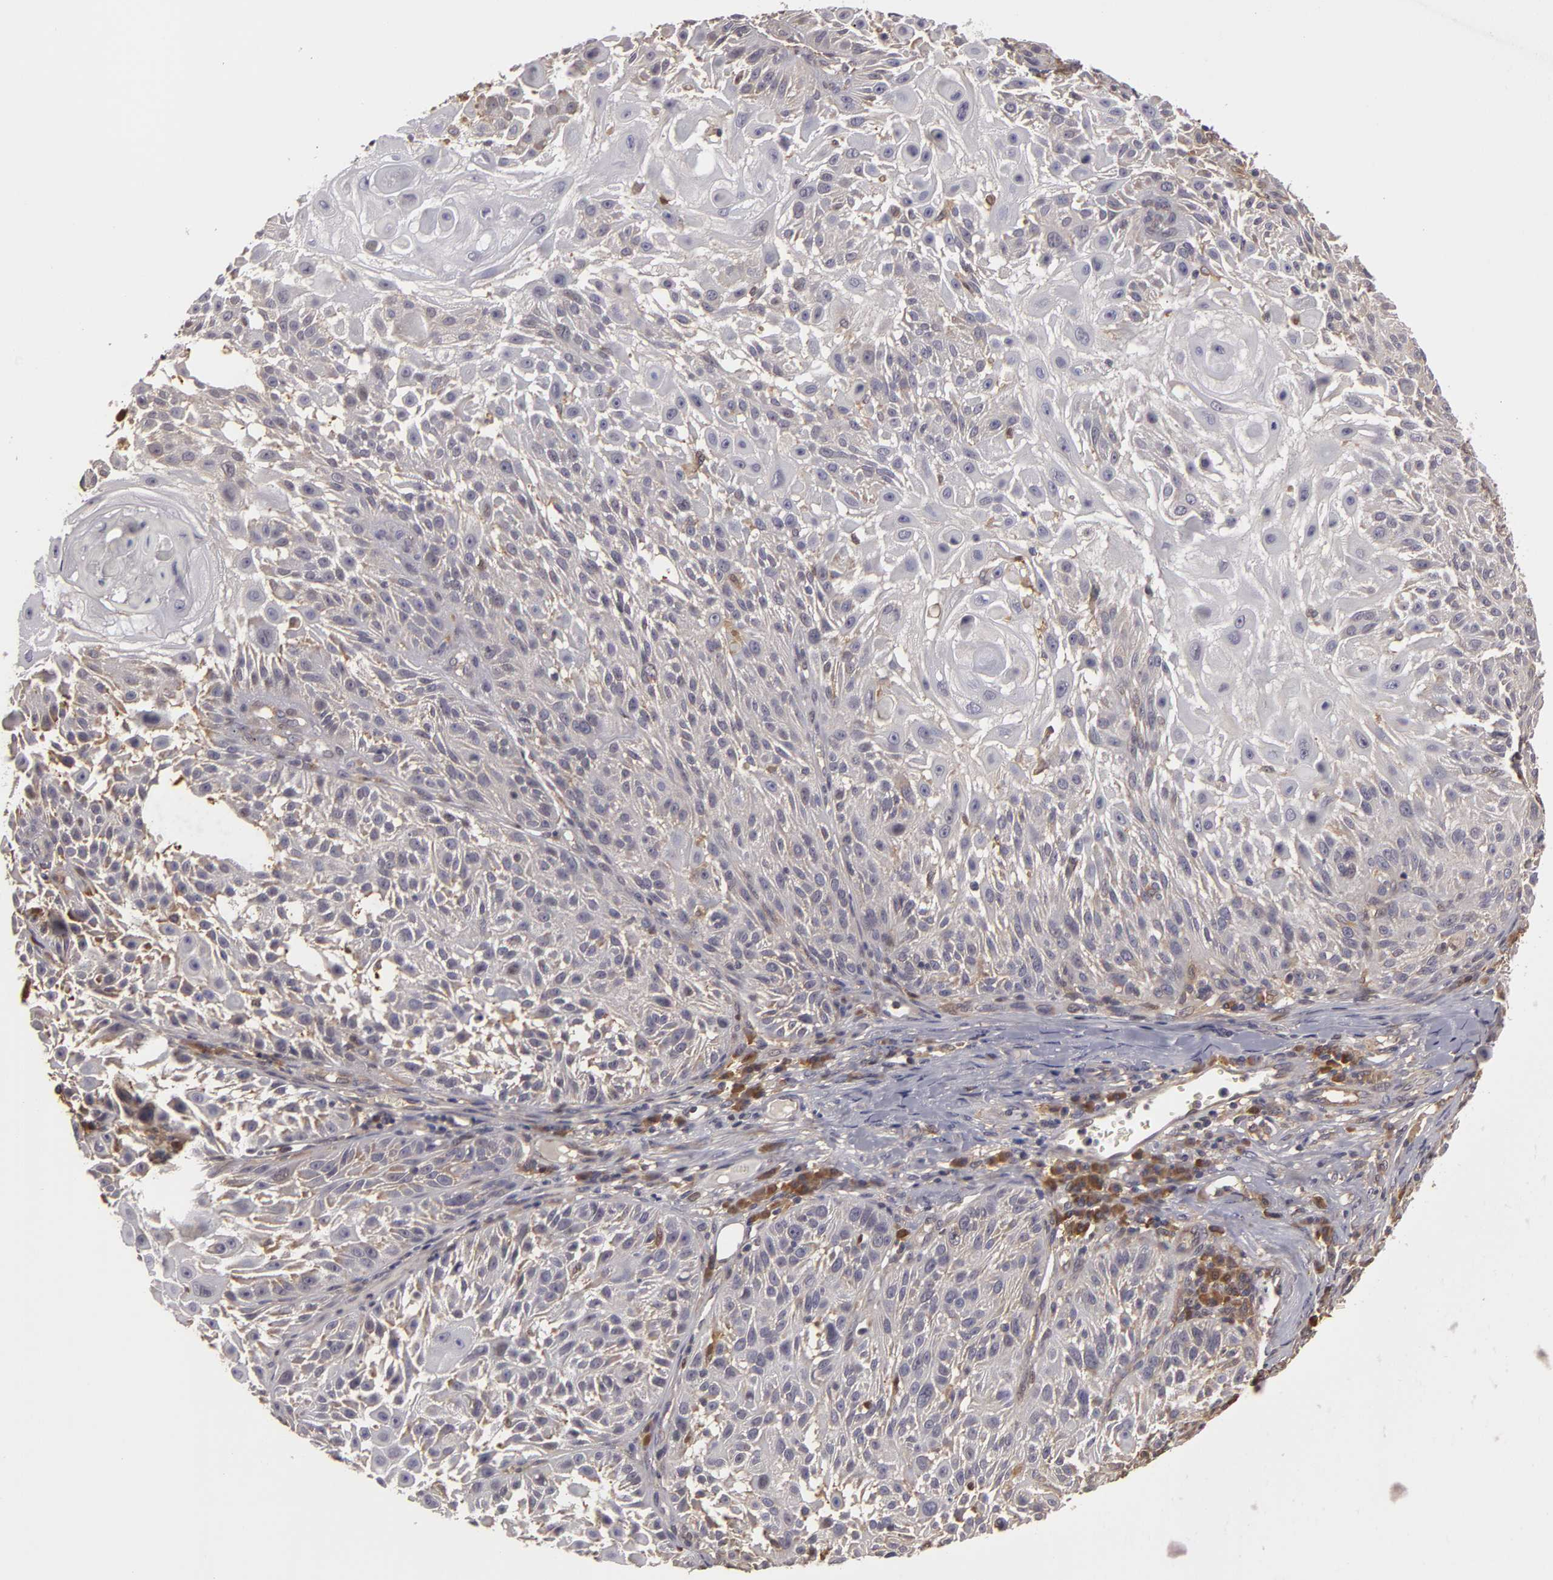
{"staining": {"intensity": "negative", "quantity": "none", "location": "none"}, "tissue": "skin cancer", "cell_type": "Tumor cells", "image_type": "cancer", "snomed": [{"axis": "morphology", "description": "Squamous cell carcinoma, NOS"}, {"axis": "topography", "description": "Skin"}], "caption": "This is an IHC micrograph of human skin cancer (squamous cell carcinoma). There is no staining in tumor cells.", "gene": "ZNF229", "patient": {"sex": "female", "age": 89}}